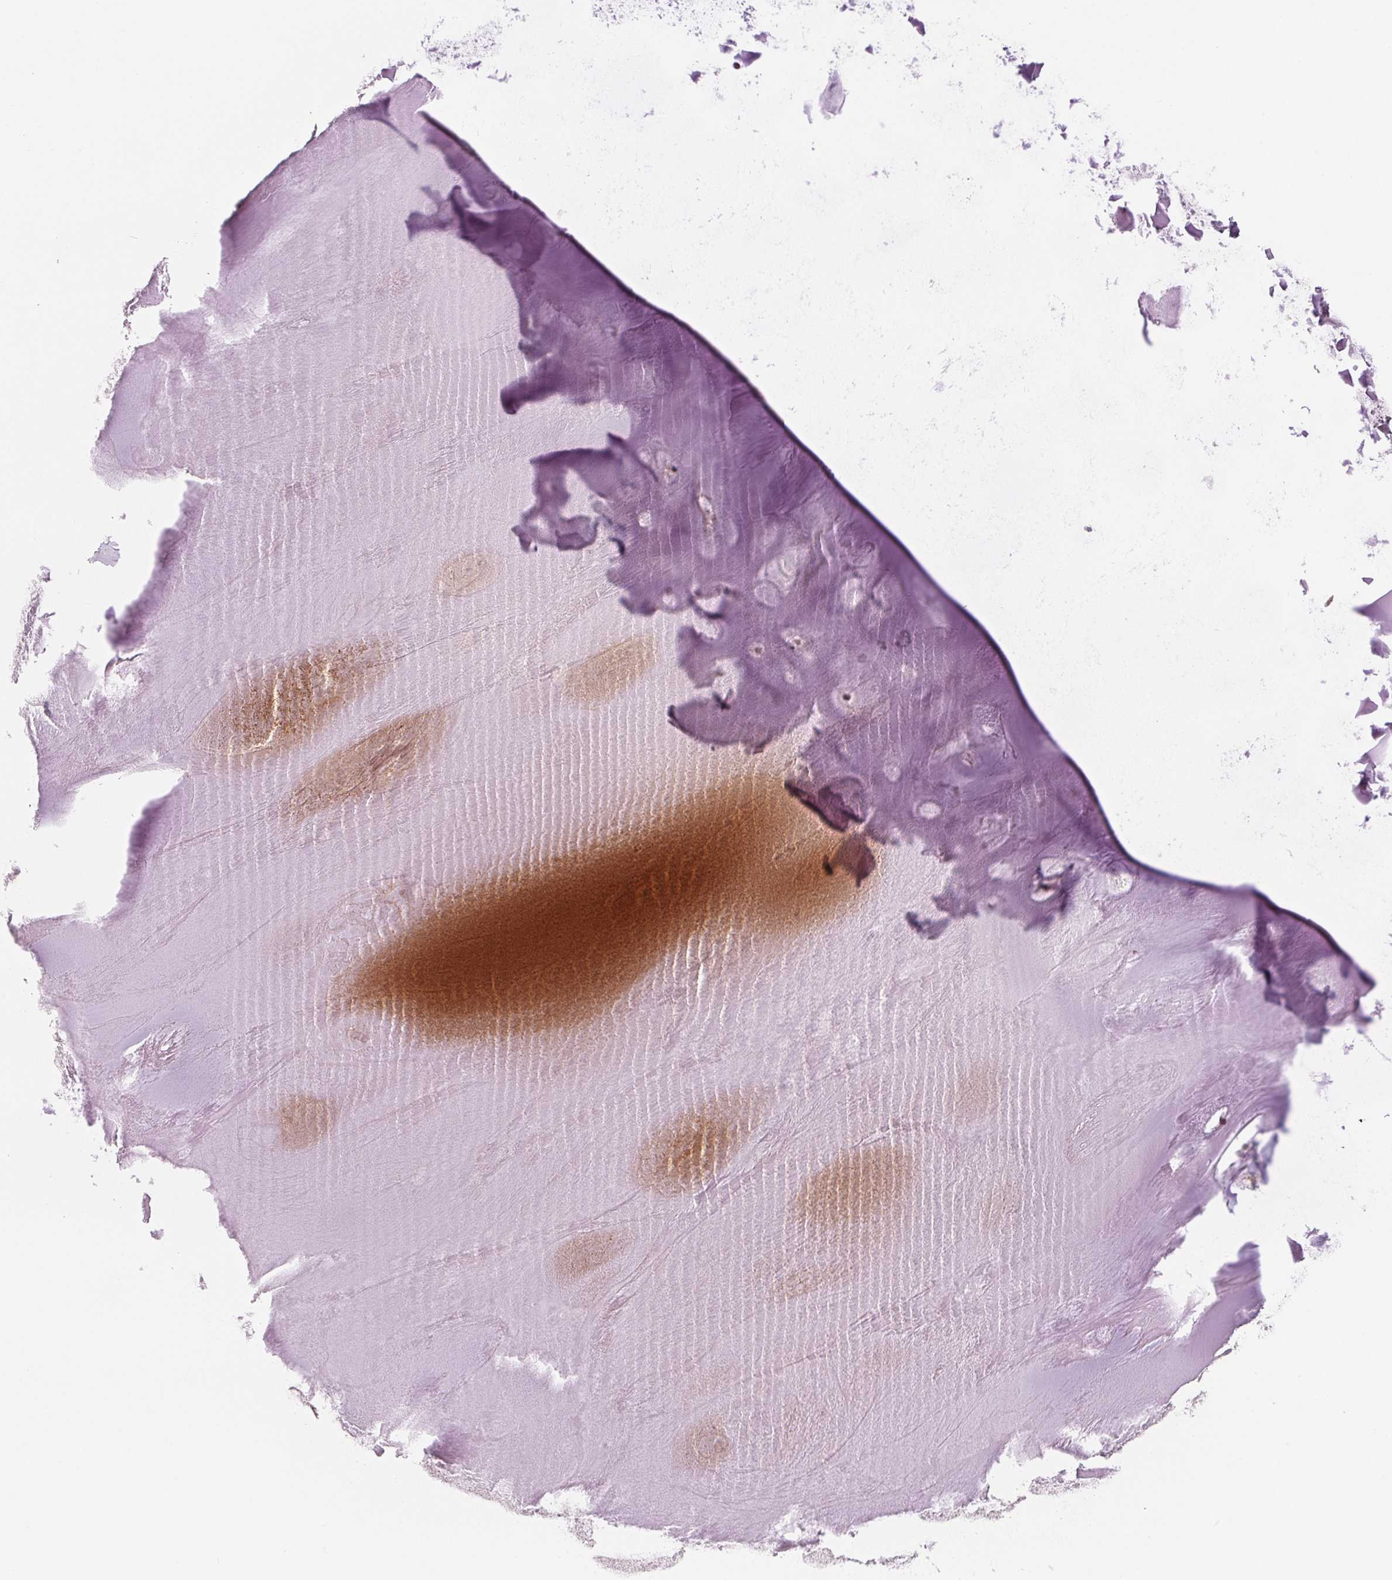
{"staining": {"intensity": "negative", "quantity": "none", "location": "none"}, "tissue": "adipose tissue", "cell_type": "Adipocytes", "image_type": "normal", "snomed": [{"axis": "morphology", "description": "Normal tissue, NOS"}, {"axis": "morphology", "description": "Squamous cell carcinoma, NOS"}, {"axis": "topography", "description": "Cartilage tissue"}, {"axis": "topography", "description": "Bronchus"}, {"axis": "topography", "description": "Lung"}], "caption": "The micrograph exhibits no staining of adipocytes in benign adipose tissue.", "gene": "VTCN1", "patient": {"sex": "male", "age": 66}}